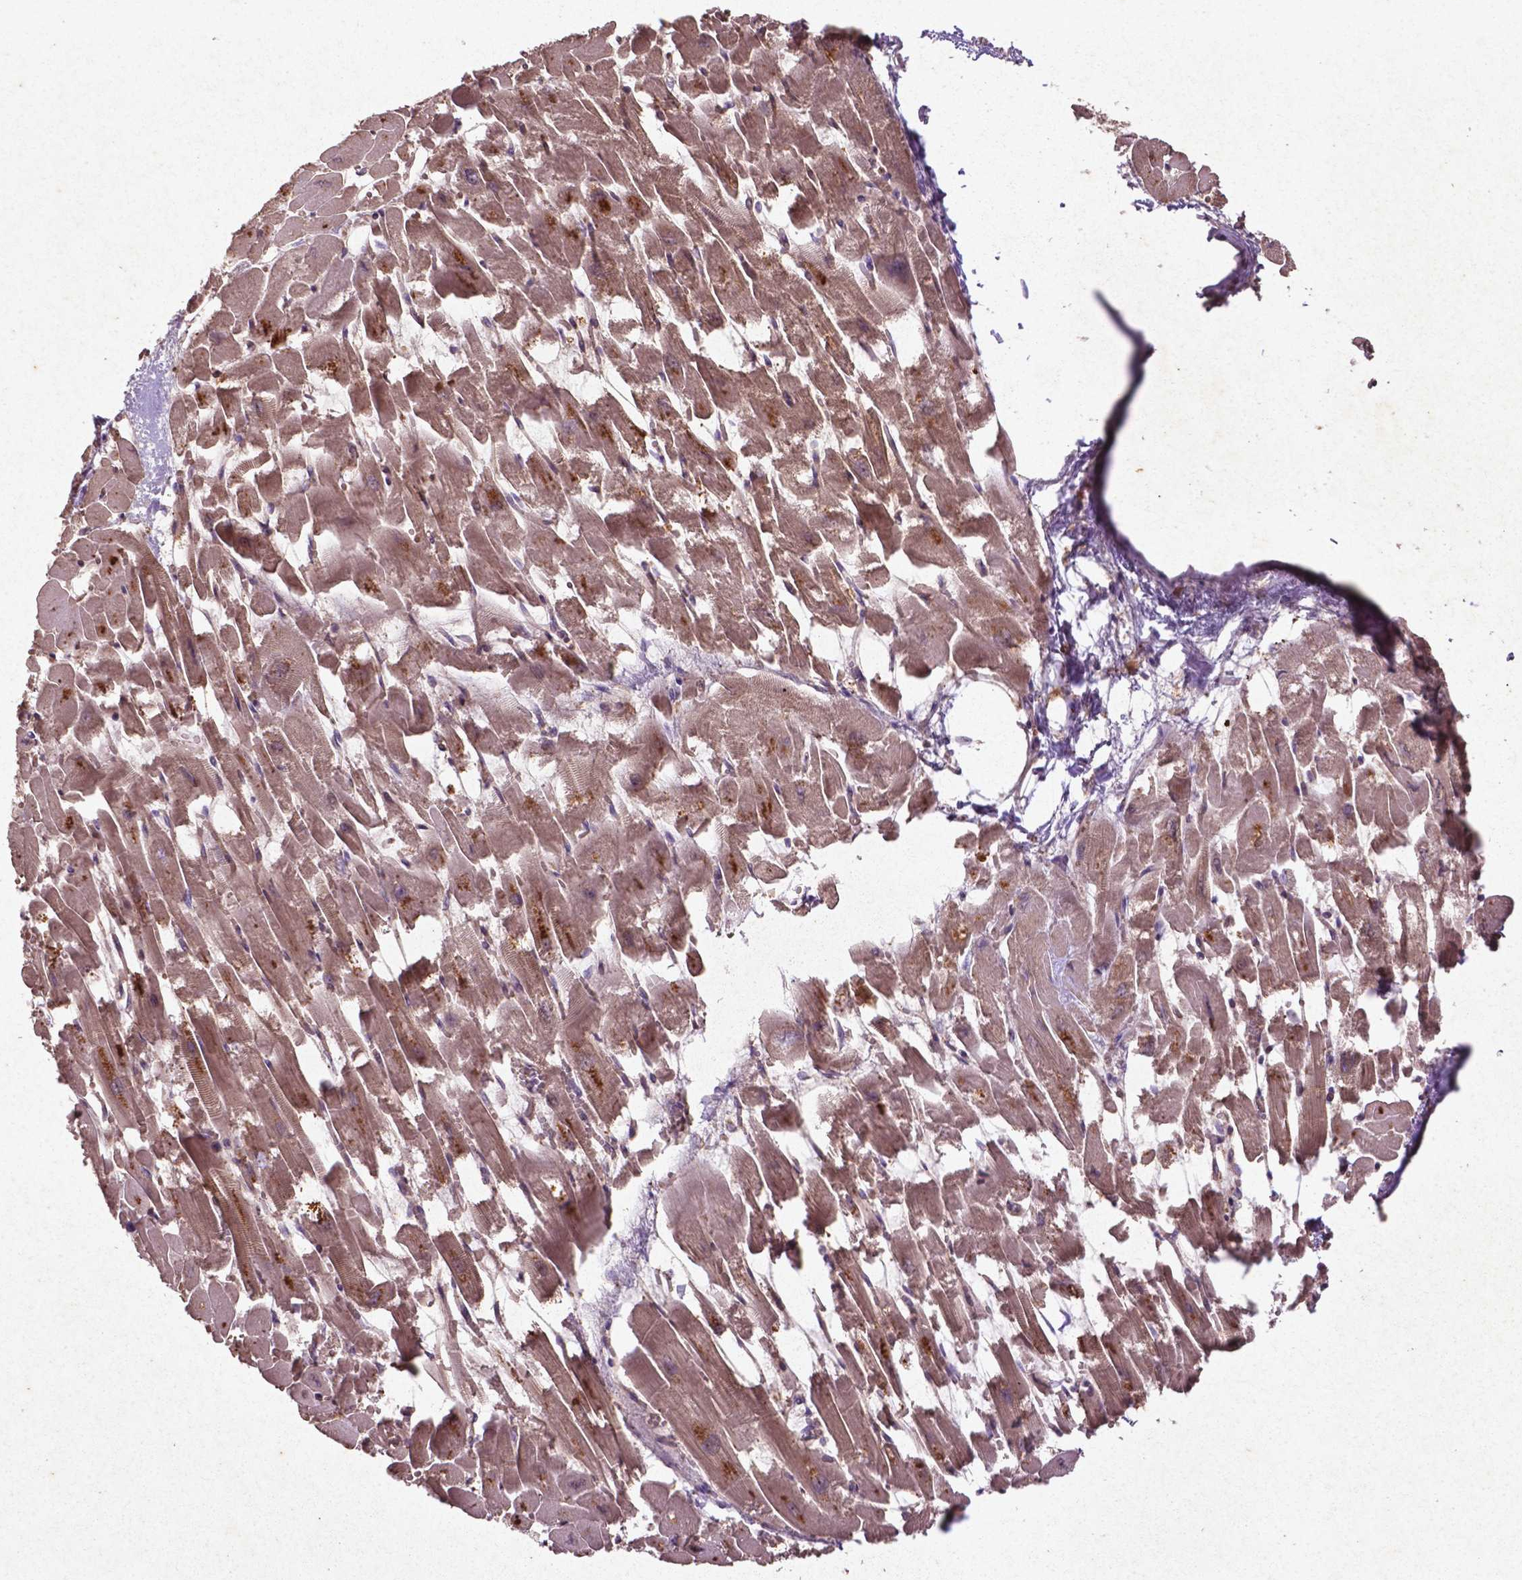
{"staining": {"intensity": "negative", "quantity": "none", "location": "none"}, "tissue": "heart muscle", "cell_type": "Cardiomyocytes", "image_type": "normal", "snomed": [{"axis": "morphology", "description": "Normal tissue, NOS"}, {"axis": "topography", "description": "Heart"}], "caption": "Unremarkable heart muscle was stained to show a protein in brown. There is no significant expression in cardiomyocytes. Brightfield microscopy of immunohistochemistry (IHC) stained with DAB (brown) and hematoxylin (blue), captured at high magnification.", "gene": "COQ2", "patient": {"sex": "female", "age": 52}}